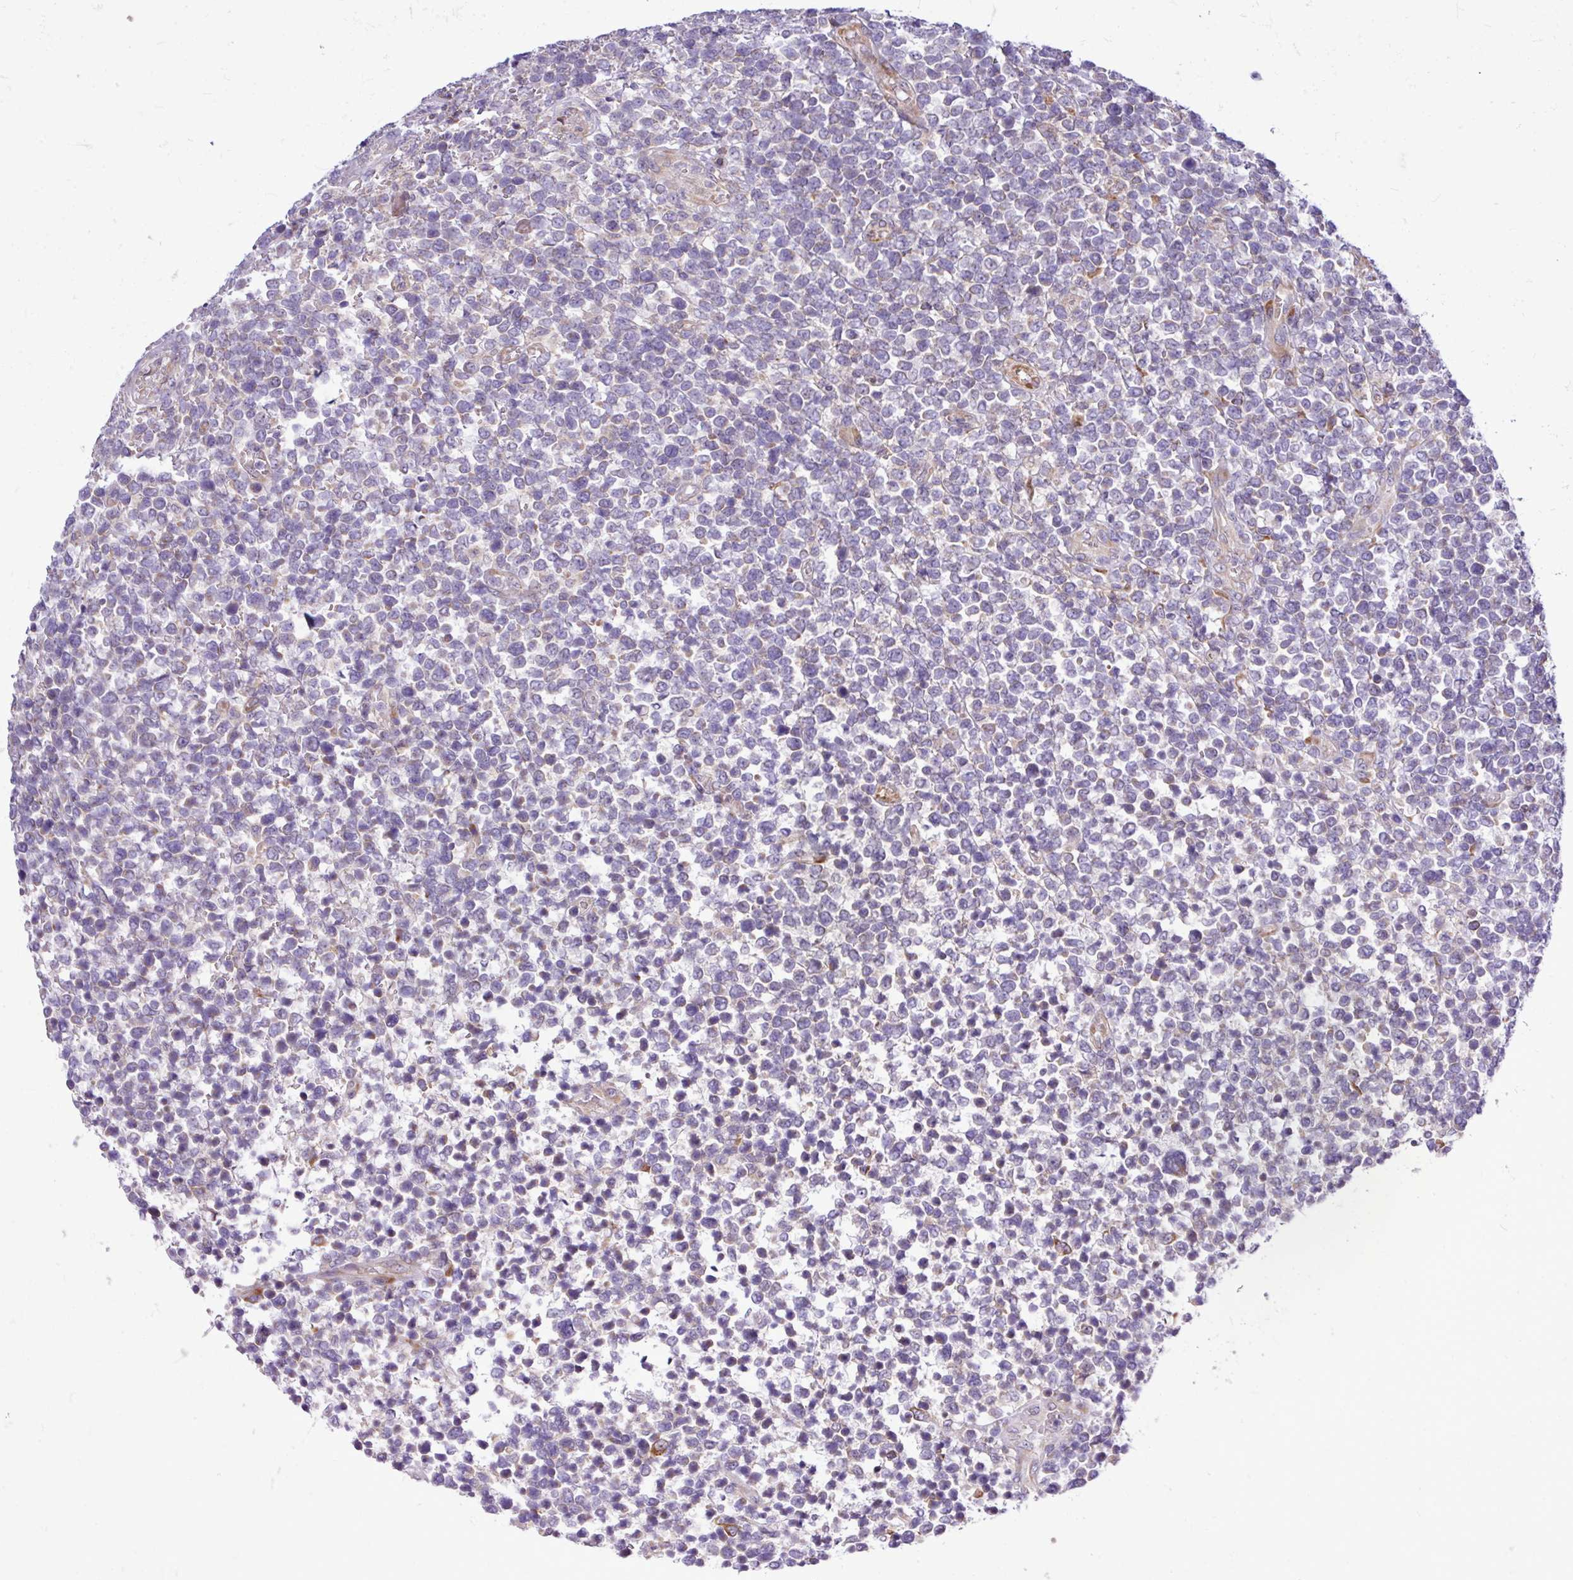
{"staining": {"intensity": "negative", "quantity": "none", "location": "none"}, "tissue": "lymphoma", "cell_type": "Tumor cells", "image_type": "cancer", "snomed": [{"axis": "morphology", "description": "Malignant lymphoma, non-Hodgkin's type, High grade"}, {"axis": "topography", "description": "Soft tissue"}], "caption": "Protein analysis of lymphoma shows no significant staining in tumor cells.", "gene": "TM2D2", "patient": {"sex": "female", "age": 56}}